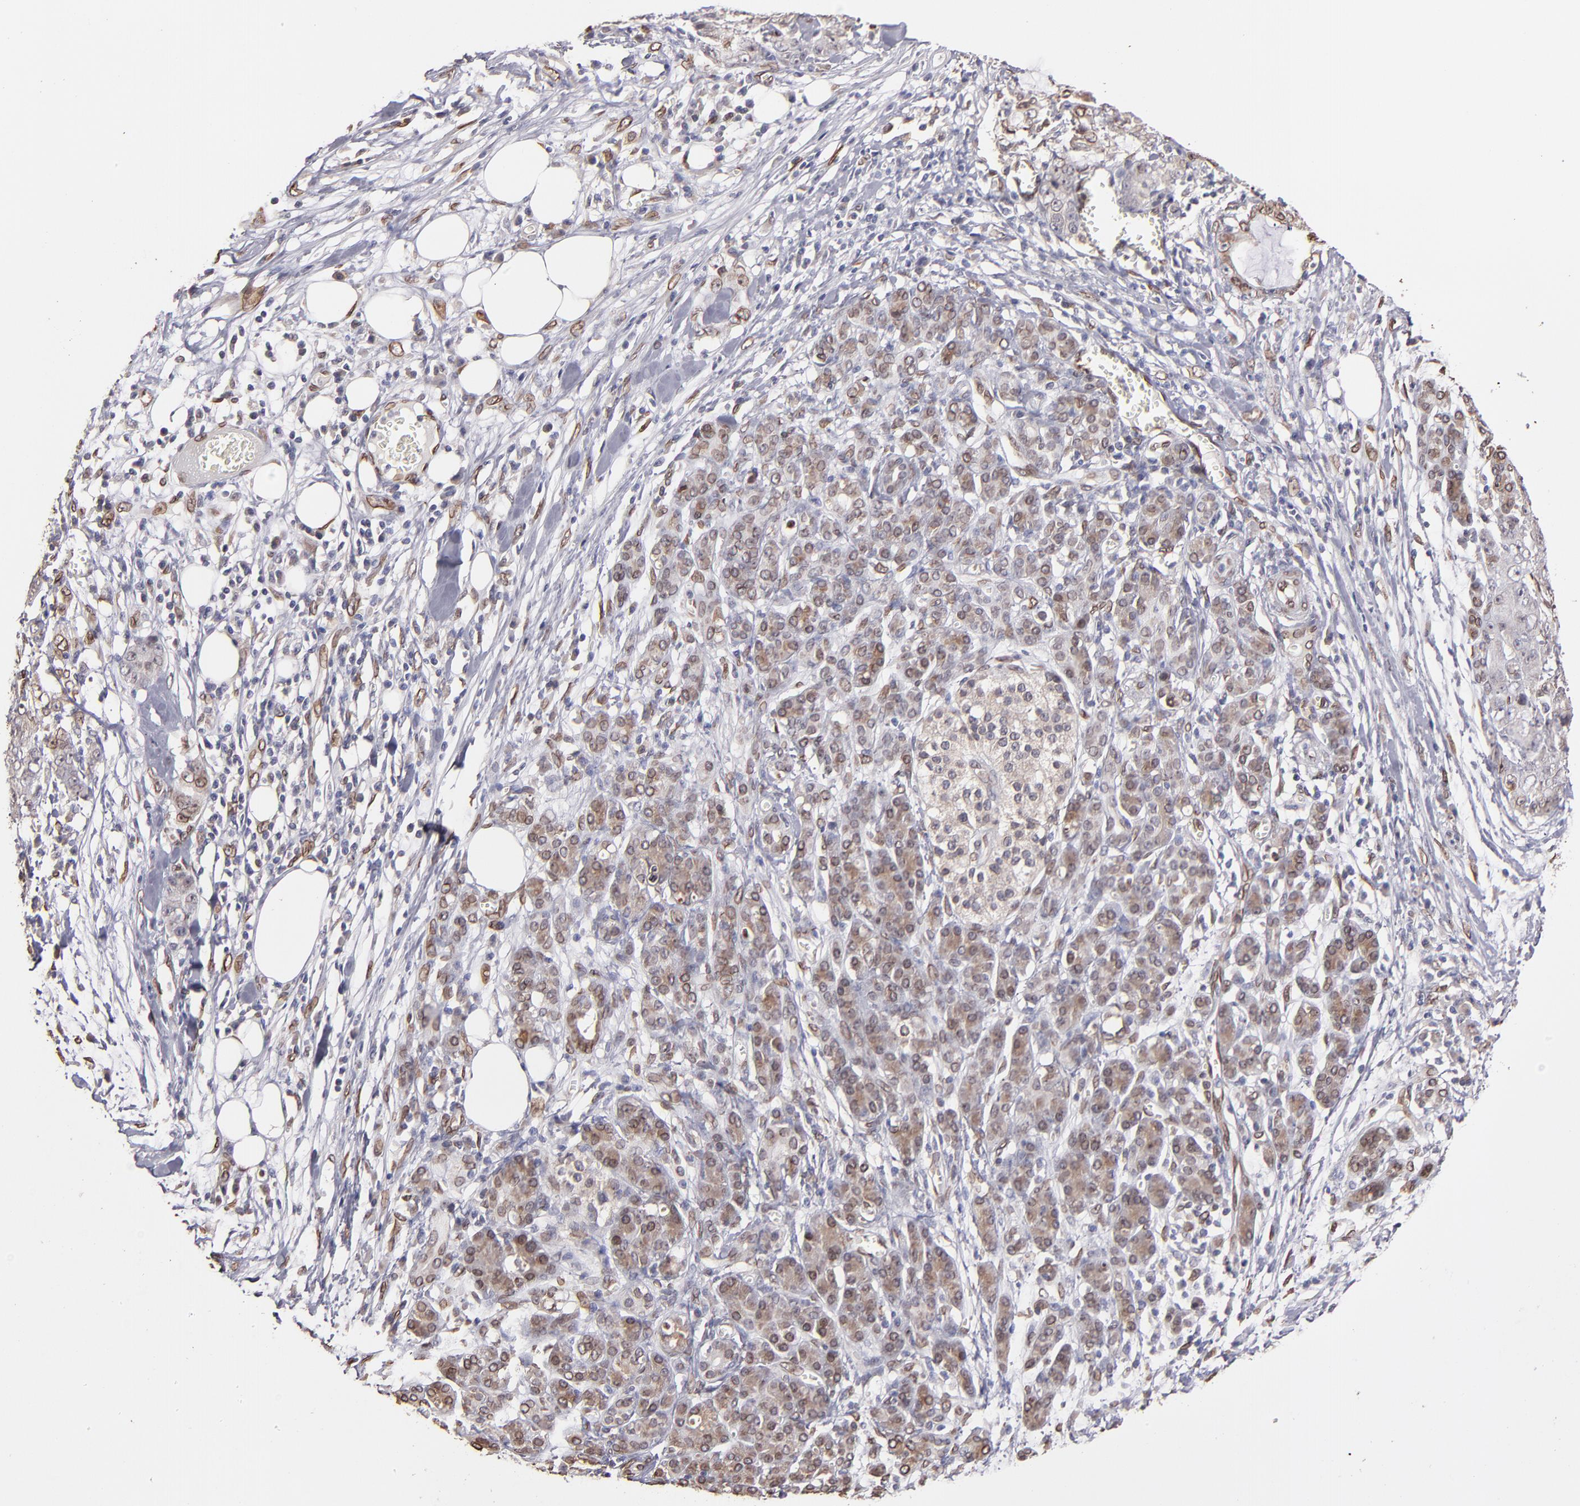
{"staining": {"intensity": "moderate", "quantity": ">75%", "location": "cytoplasmic/membranous,nuclear"}, "tissue": "pancreatic cancer", "cell_type": "Tumor cells", "image_type": "cancer", "snomed": [{"axis": "morphology", "description": "Adenocarcinoma, NOS"}, {"axis": "topography", "description": "Pancreas"}], "caption": "An immunohistochemistry (IHC) photomicrograph of neoplastic tissue is shown. Protein staining in brown shows moderate cytoplasmic/membranous and nuclear positivity in pancreatic adenocarcinoma within tumor cells. (IHC, brightfield microscopy, high magnification).", "gene": "PUM3", "patient": {"sex": "female", "age": 73}}